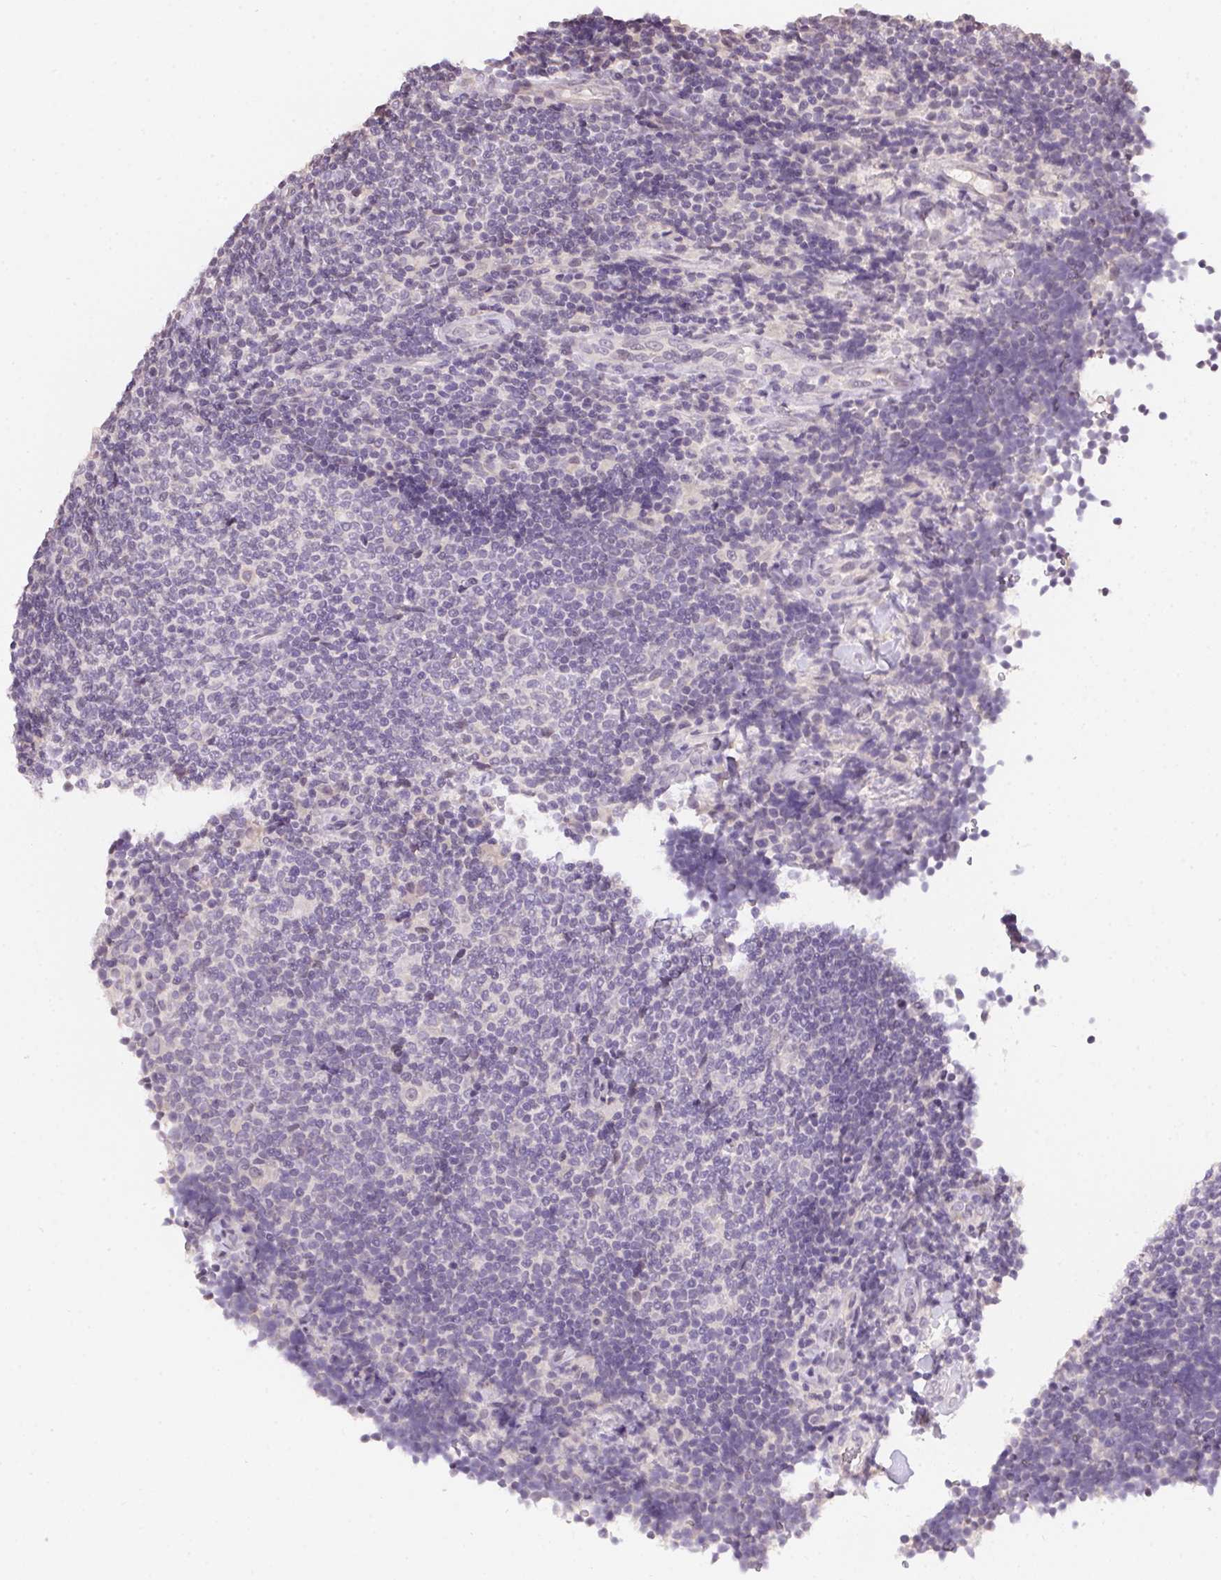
{"staining": {"intensity": "negative", "quantity": "none", "location": "none"}, "tissue": "lymphoma", "cell_type": "Tumor cells", "image_type": "cancer", "snomed": [{"axis": "morphology", "description": "Malignant lymphoma, non-Hodgkin's type, Low grade"}, {"axis": "topography", "description": "Lymph node"}], "caption": "Photomicrograph shows no significant protein positivity in tumor cells of lymphoma.", "gene": "ALDH8A1", "patient": {"sex": "male", "age": 52}}